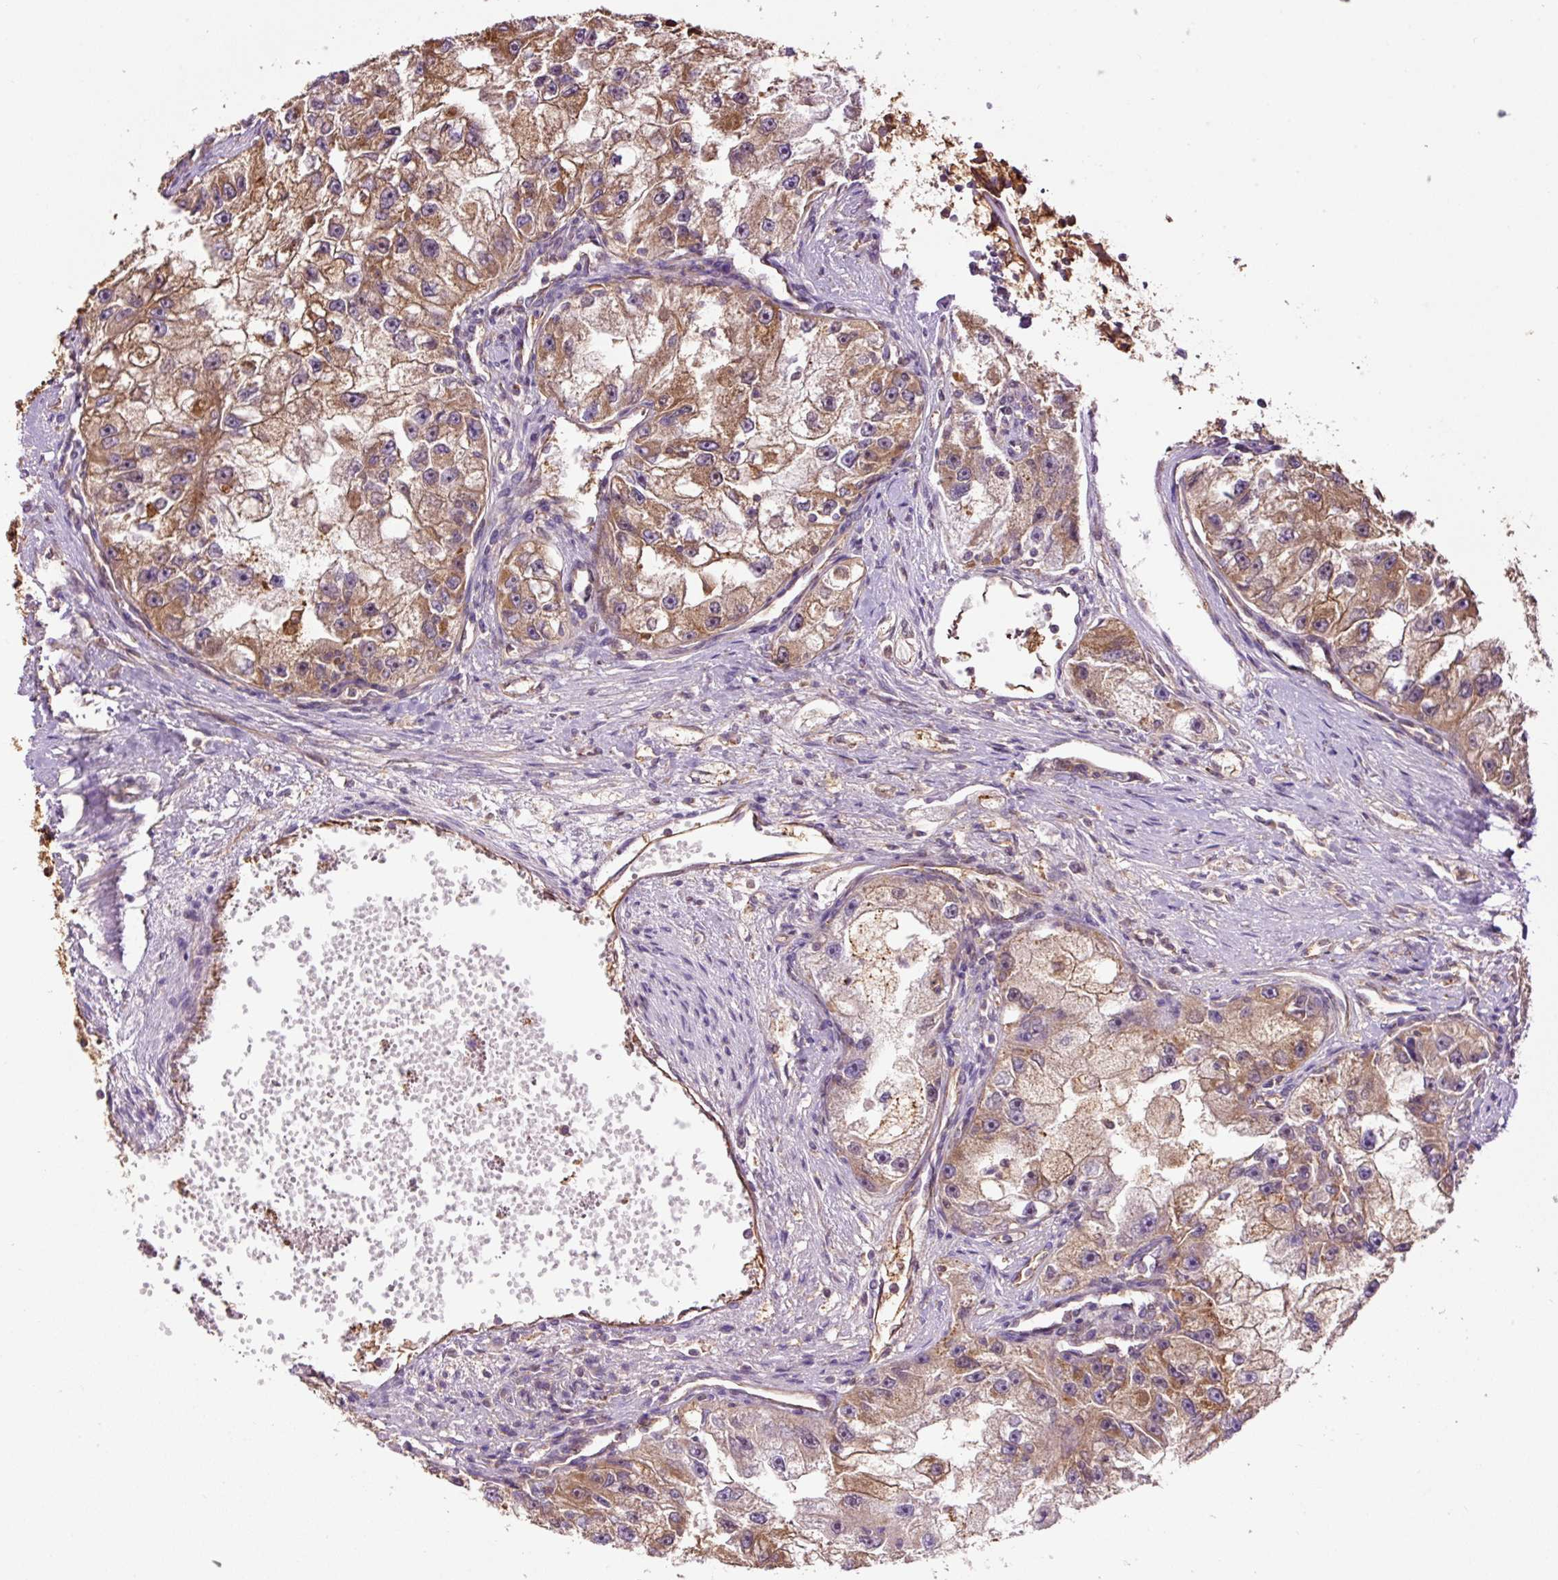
{"staining": {"intensity": "strong", "quantity": ">75%", "location": "cytoplasmic/membranous"}, "tissue": "renal cancer", "cell_type": "Tumor cells", "image_type": "cancer", "snomed": [{"axis": "morphology", "description": "Adenocarcinoma, NOS"}, {"axis": "topography", "description": "Kidney"}], "caption": "Human renal cancer stained with a brown dye reveals strong cytoplasmic/membranous positive expression in approximately >75% of tumor cells.", "gene": "PCK2", "patient": {"sex": "male", "age": 63}}